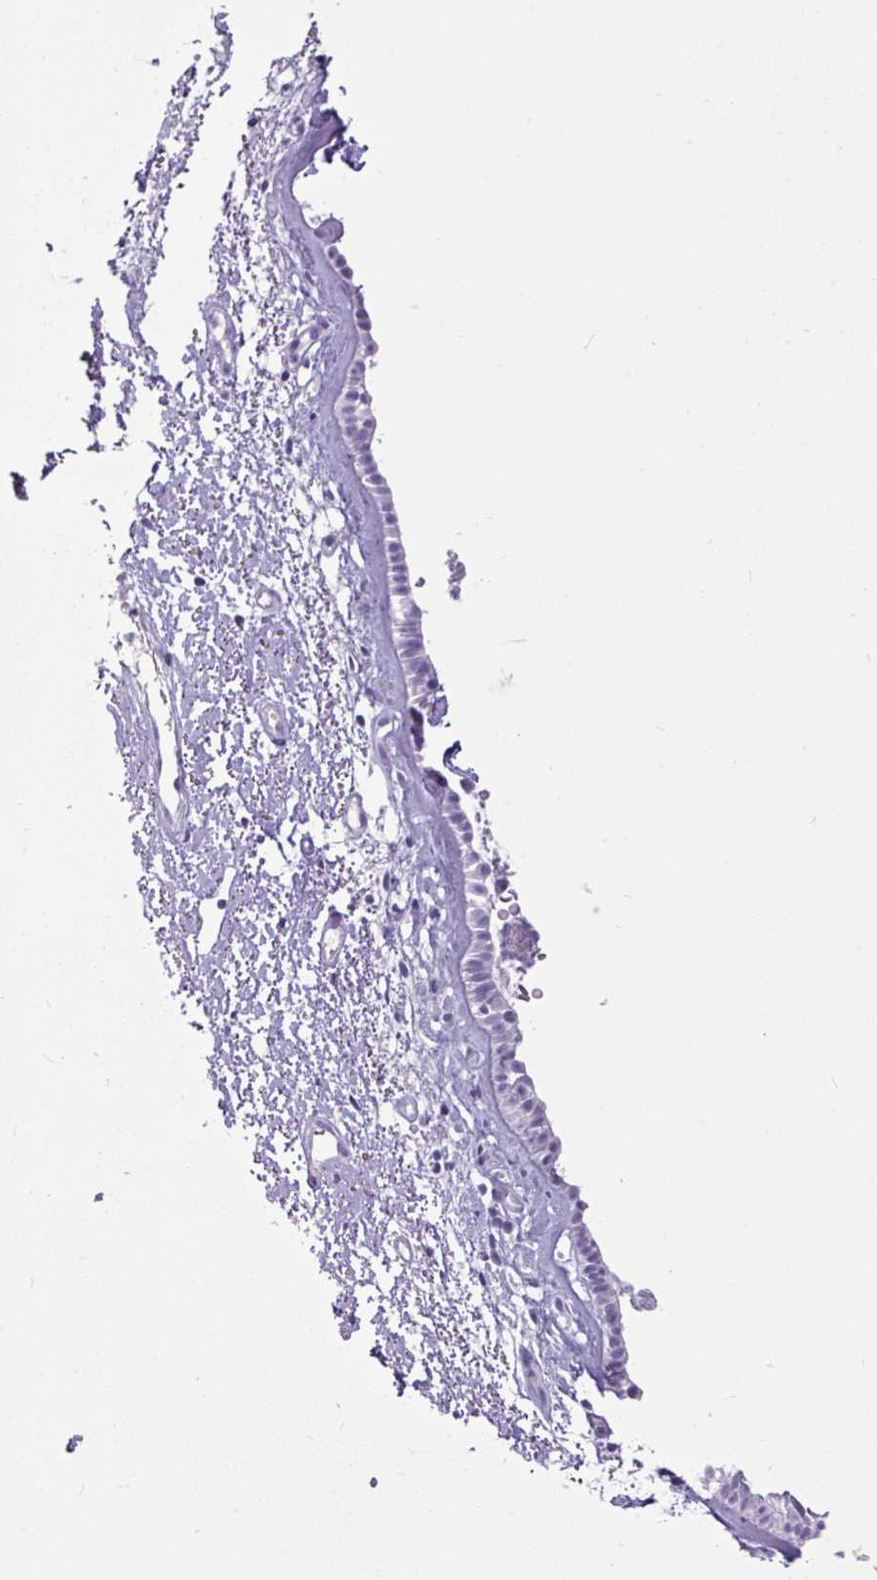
{"staining": {"intensity": "negative", "quantity": "none", "location": "none"}, "tissue": "nasopharynx", "cell_type": "Respiratory epithelial cells", "image_type": "normal", "snomed": [{"axis": "morphology", "description": "Normal tissue, NOS"}, {"axis": "topography", "description": "Cartilage tissue"}, {"axis": "topography", "description": "Nasopharynx"}], "caption": "Respiratory epithelial cells show no significant positivity in unremarkable nasopharynx. Nuclei are stained in blue.", "gene": "AMY2A", "patient": {"sex": "male", "age": 56}}